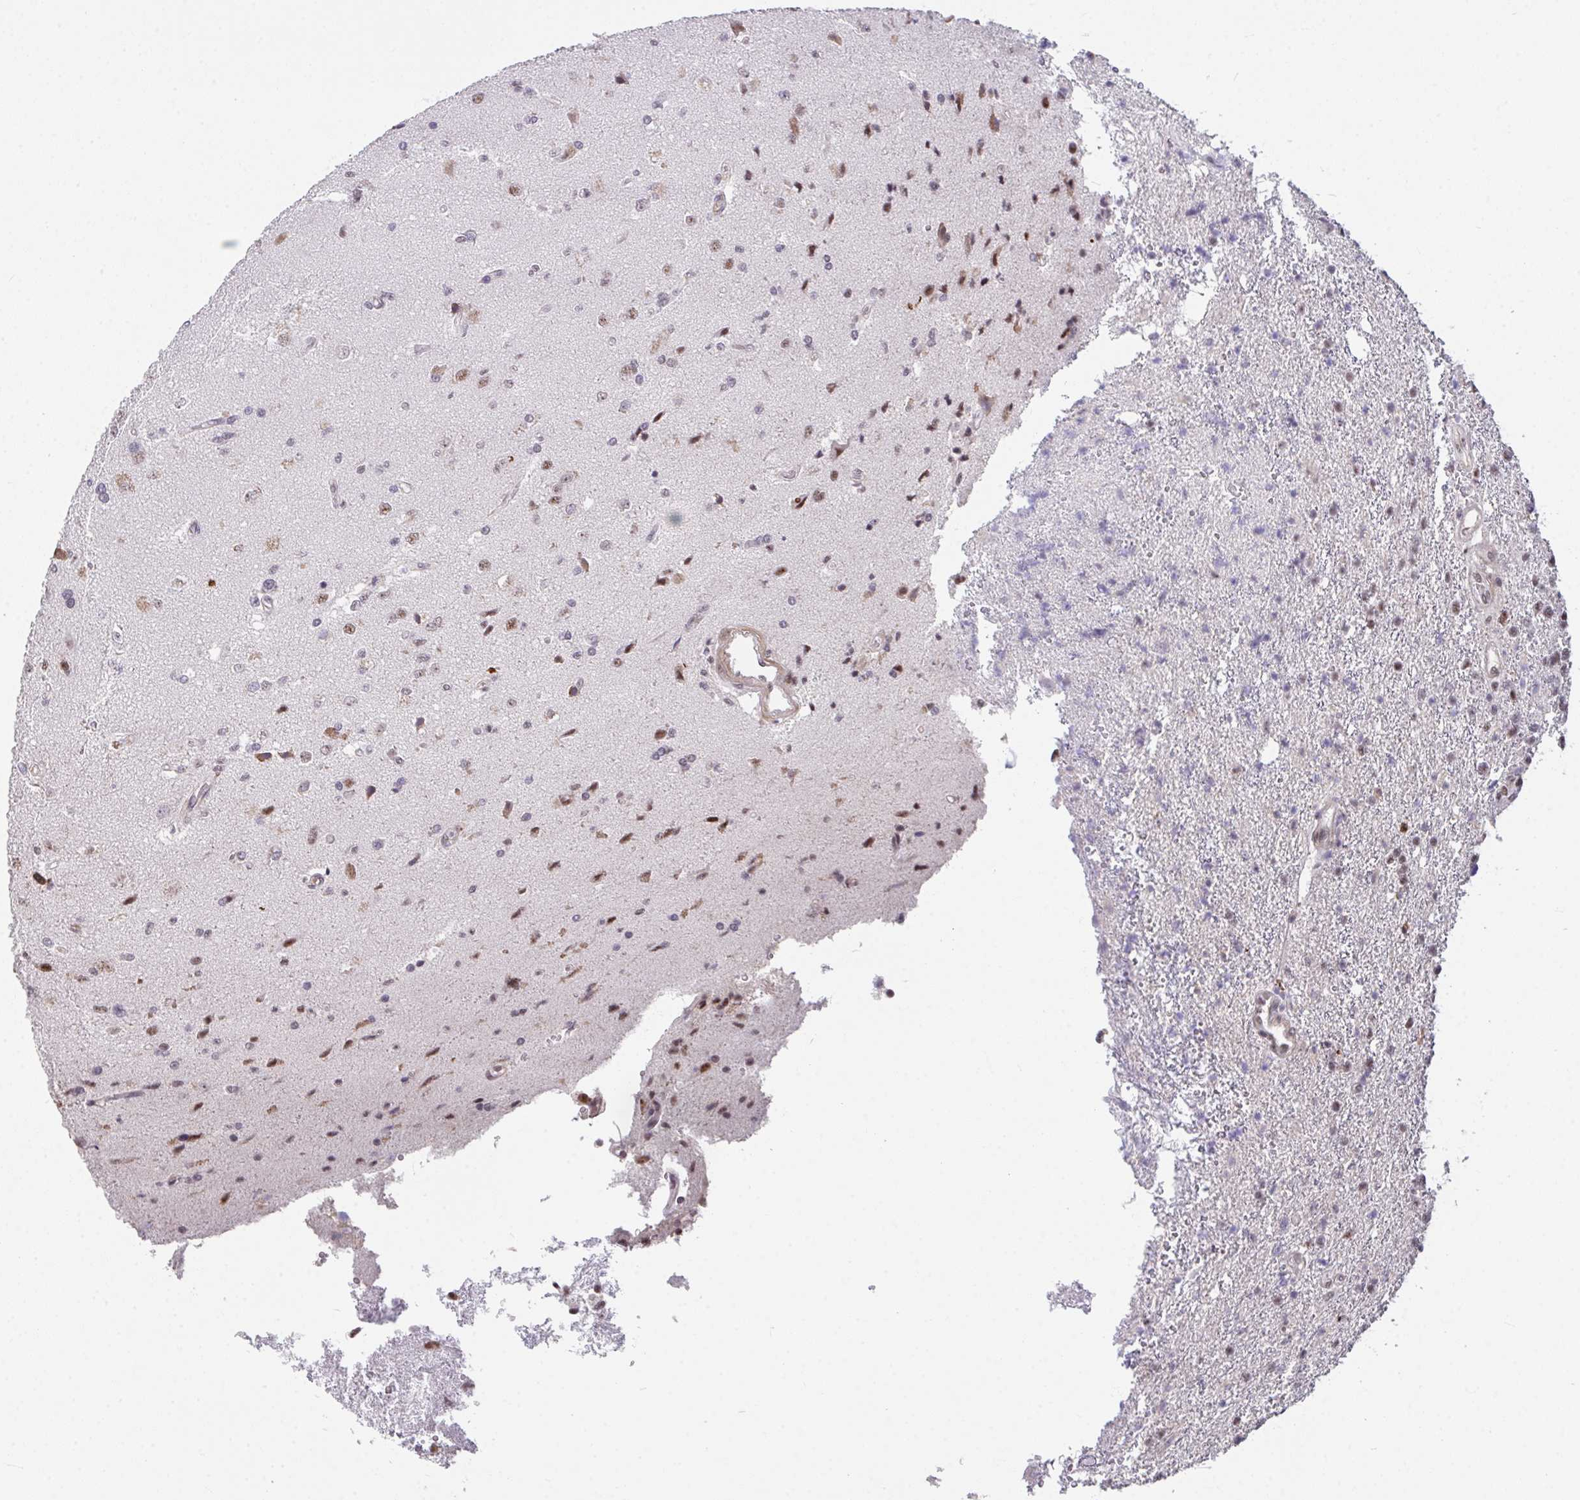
{"staining": {"intensity": "moderate", "quantity": "25%-75%", "location": "nuclear"}, "tissue": "glioma", "cell_type": "Tumor cells", "image_type": "cancer", "snomed": [{"axis": "morphology", "description": "Glioma, malignant, High grade"}, {"axis": "topography", "description": "Brain"}], "caption": "Moderate nuclear staining is identified in about 25%-75% of tumor cells in malignant high-grade glioma.", "gene": "RBBP6", "patient": {"sex": "male", "age": 56}}